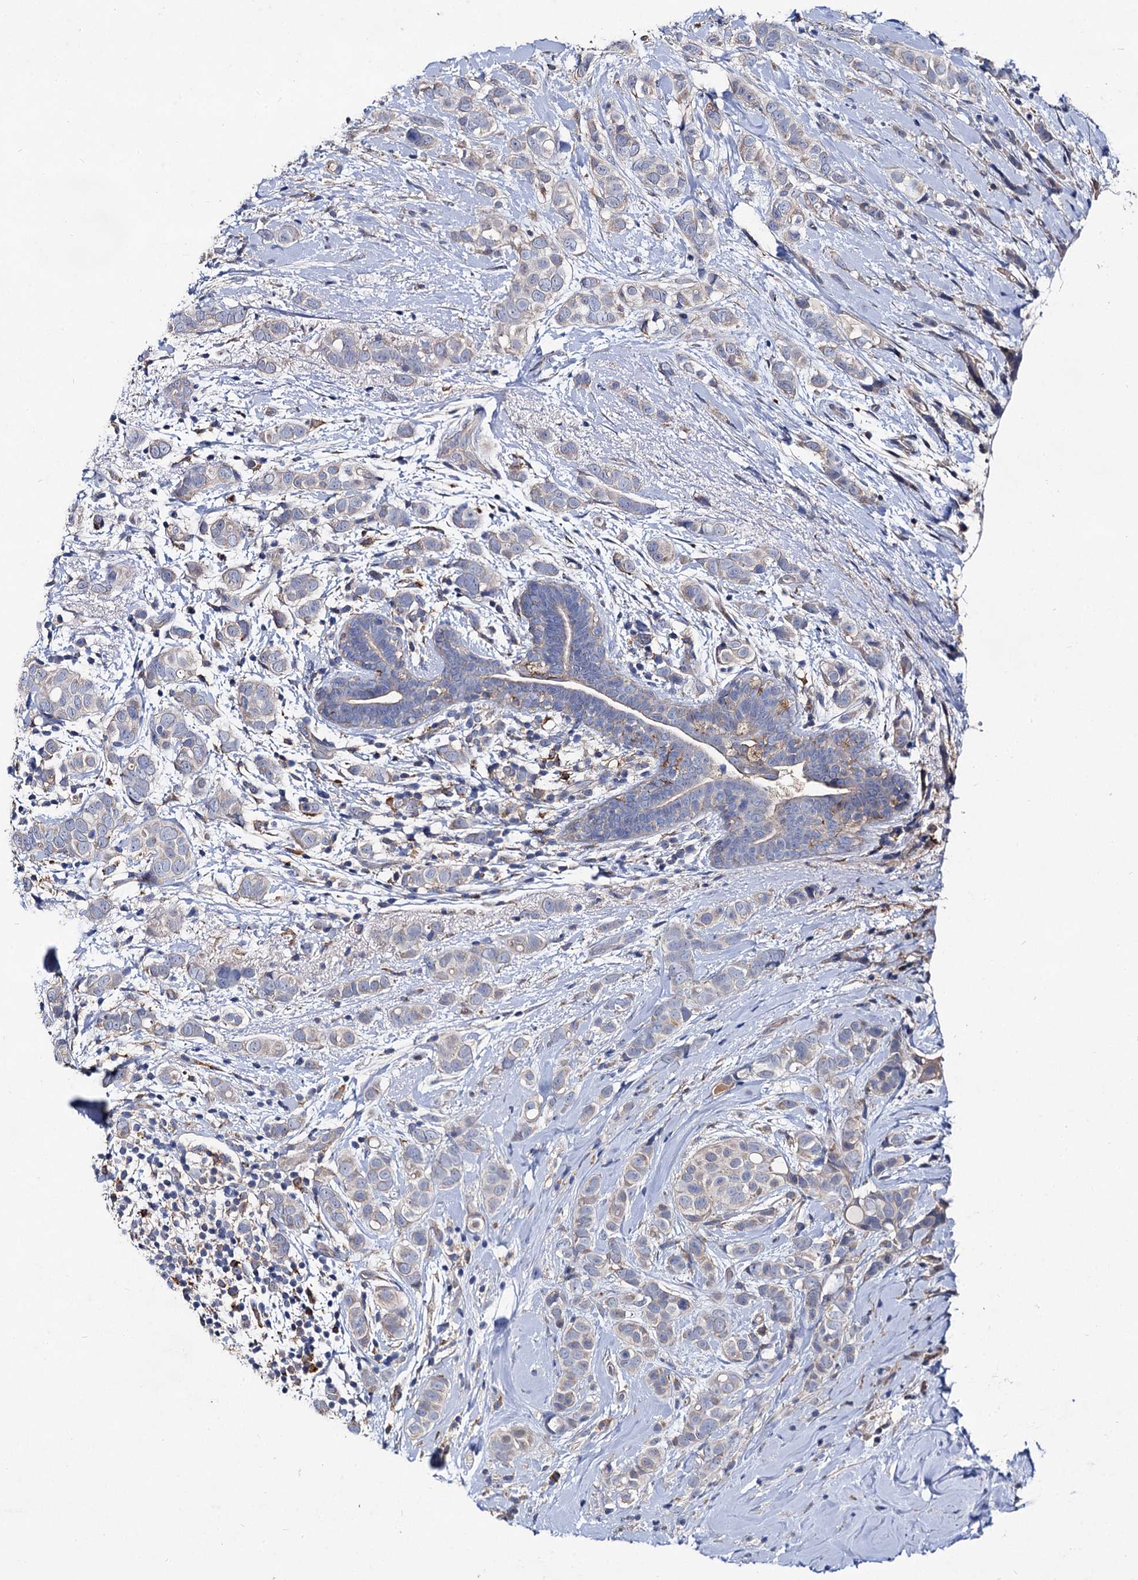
{"staining": {"intensity": "negative", "quantity": "none", "location": "none"}, "tissue": "breast cancer", "cell_type": "Tumor cells", "image_type": "cancer", "snomed": [{"axis": "morphology", "description": "Lobular carcinoma"}, {"axis": "topography", "description": "Breast"}], "caption": "Immunohistochemical staining of breast cancer demonstrates no significant staining in tumor cells.", "gene": "HVCN1", "patient": {"sex": "female", "age": 51}}